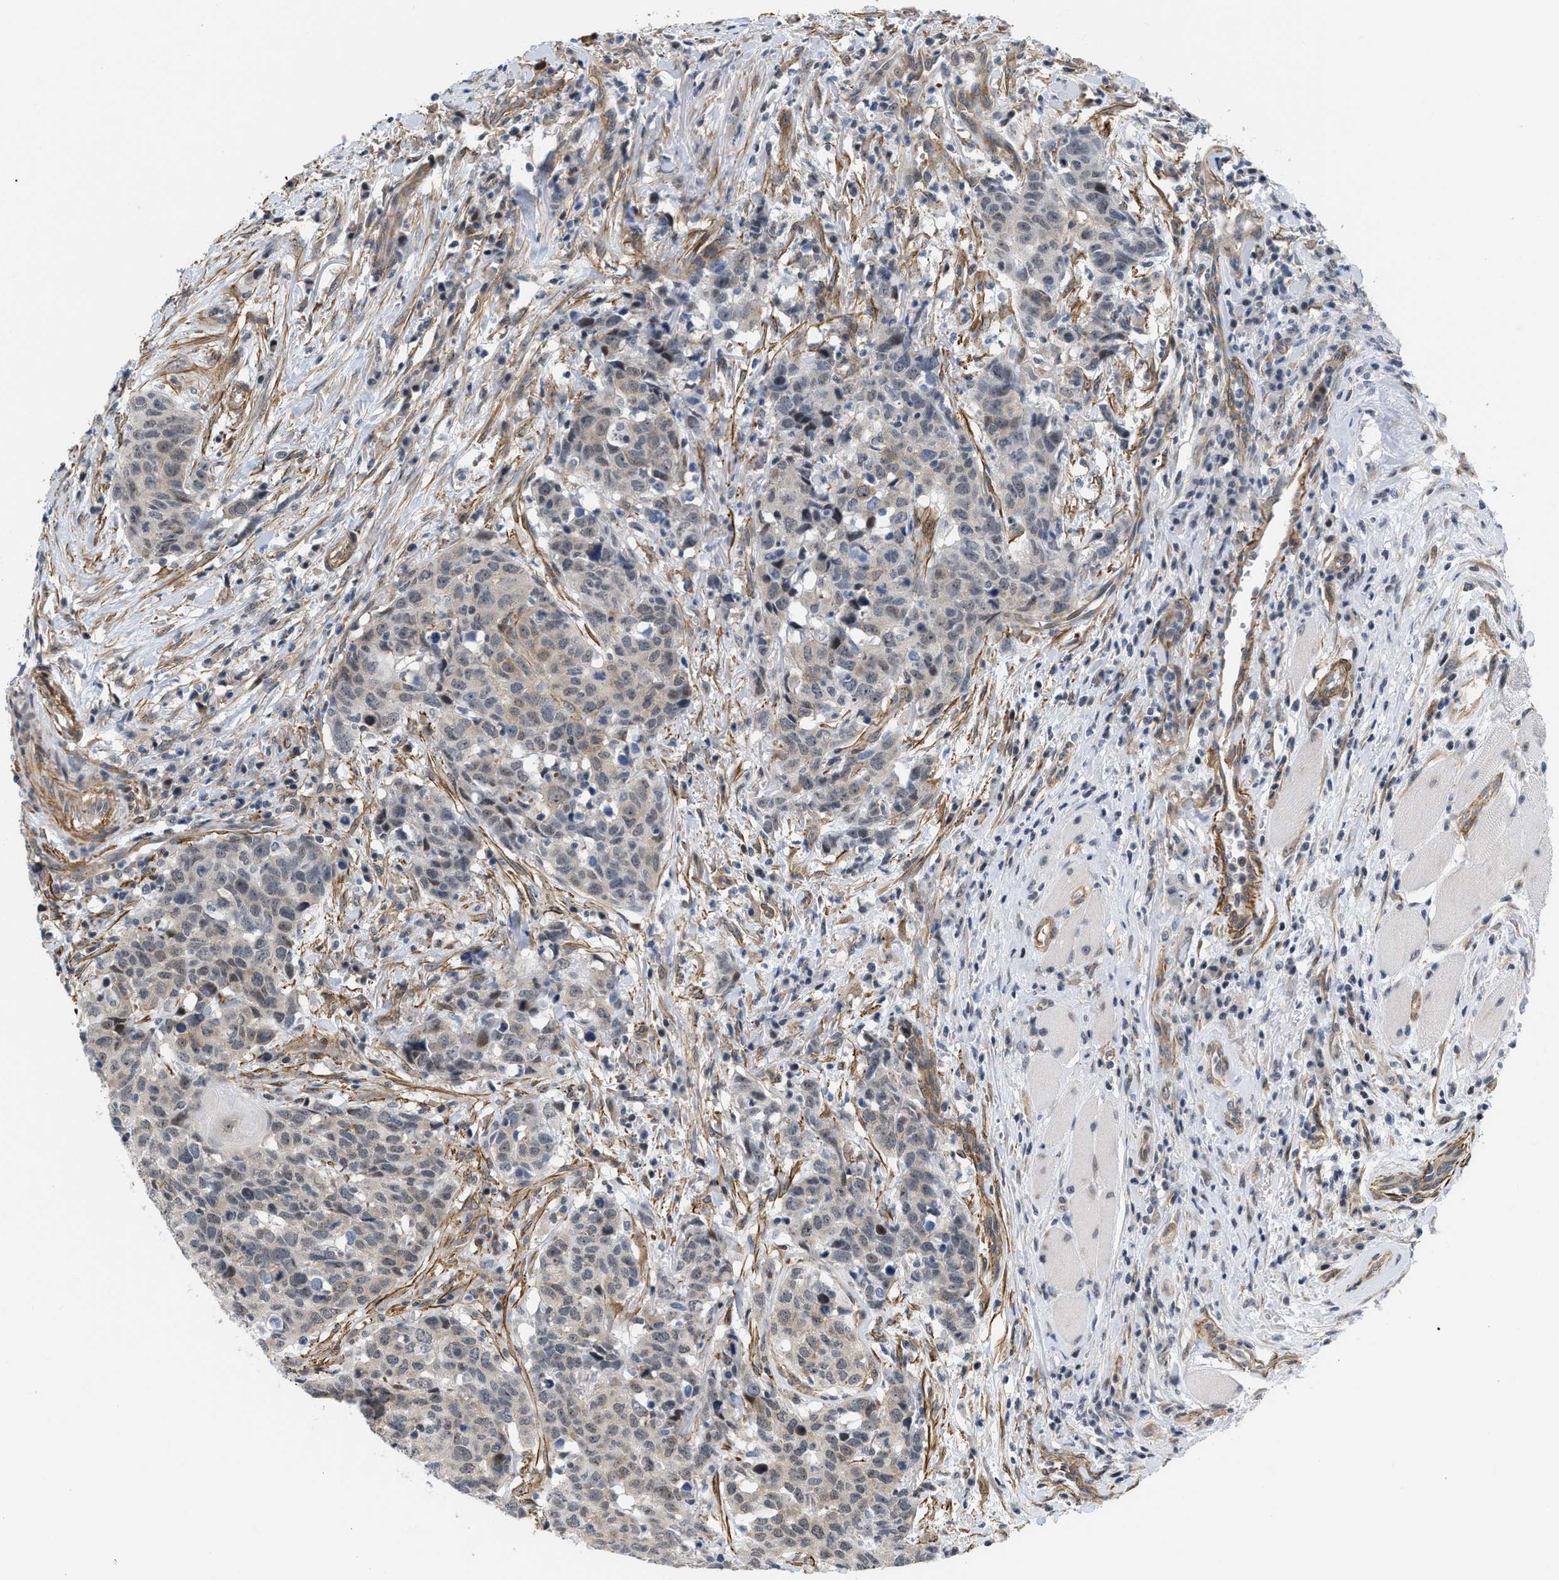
{"staining": {"intensity": "weak", "quantity": "<25%", "location": "cytoplasmic/membranous,nuclear"}, "tissue": "head and neck cancer", "cell_type": "Tumor cells", "image_type": "cancer", "snomed": [{"axis": "morphology", "description": "Squamous cell carcinoma, NOS"}, {"axis": "topography", "description": "Head-Neck"}], "caption": "Protein analysis of head and neck cancer shows no significant expression in tumor cells.", "gene": "GPRASP2", "patient": {"sex": "male", "age": 66}}